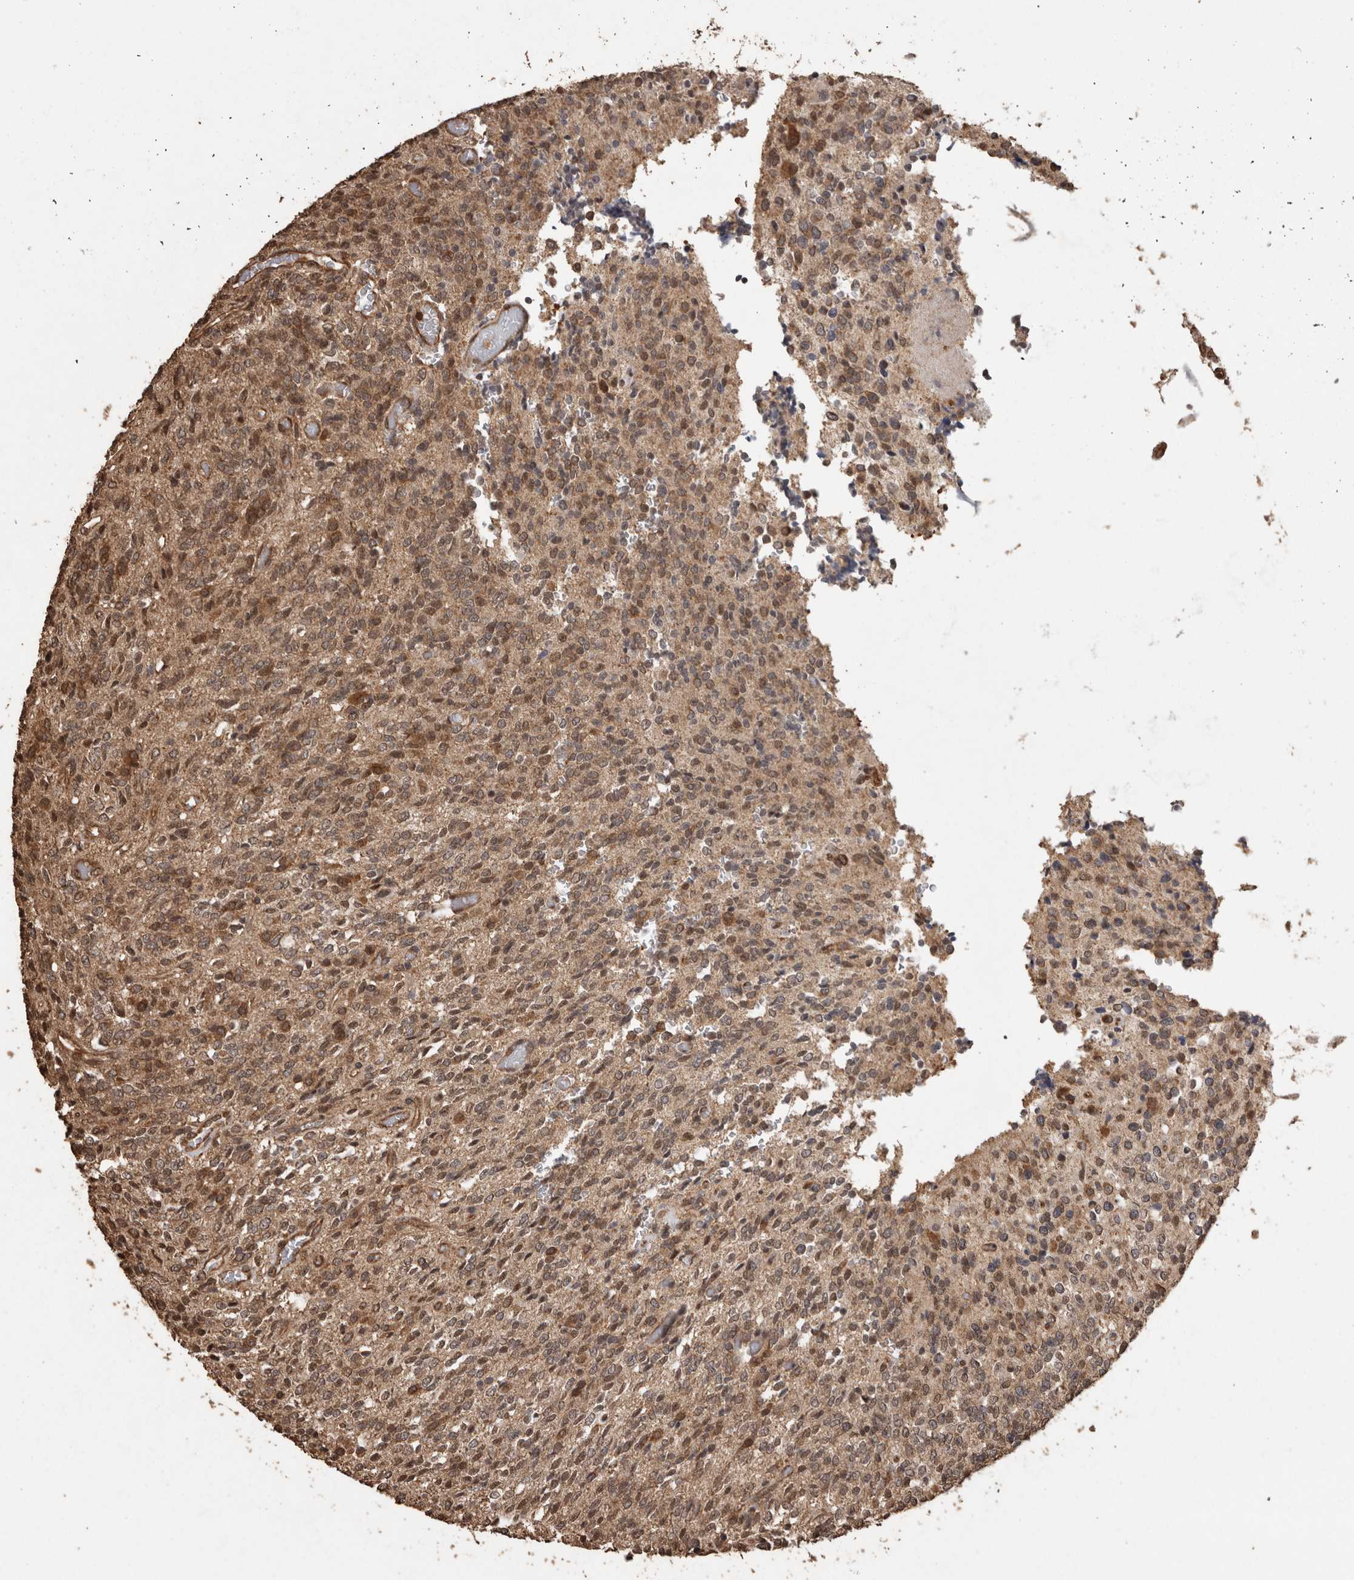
{"staining": {"intensity": "moderate", "quantity": ">75%", "location": "cytoplasmic/membranous"}, "tissue": "glioma", "cell_type": "Tumor cells", "image_type": "cancer", "snomed": [{"axis": "morphology", "description": "Glioma, malignant, High grade"}, {"axis": "topography", "description": "Brain"}], "caption": "Protein expression analysis of human glioma reveals moderate cytoplasmic/membranous staining in about >75% of tumor cells.", "gene": "PINK1", "patient": {"sex": "male", "age": 34}}